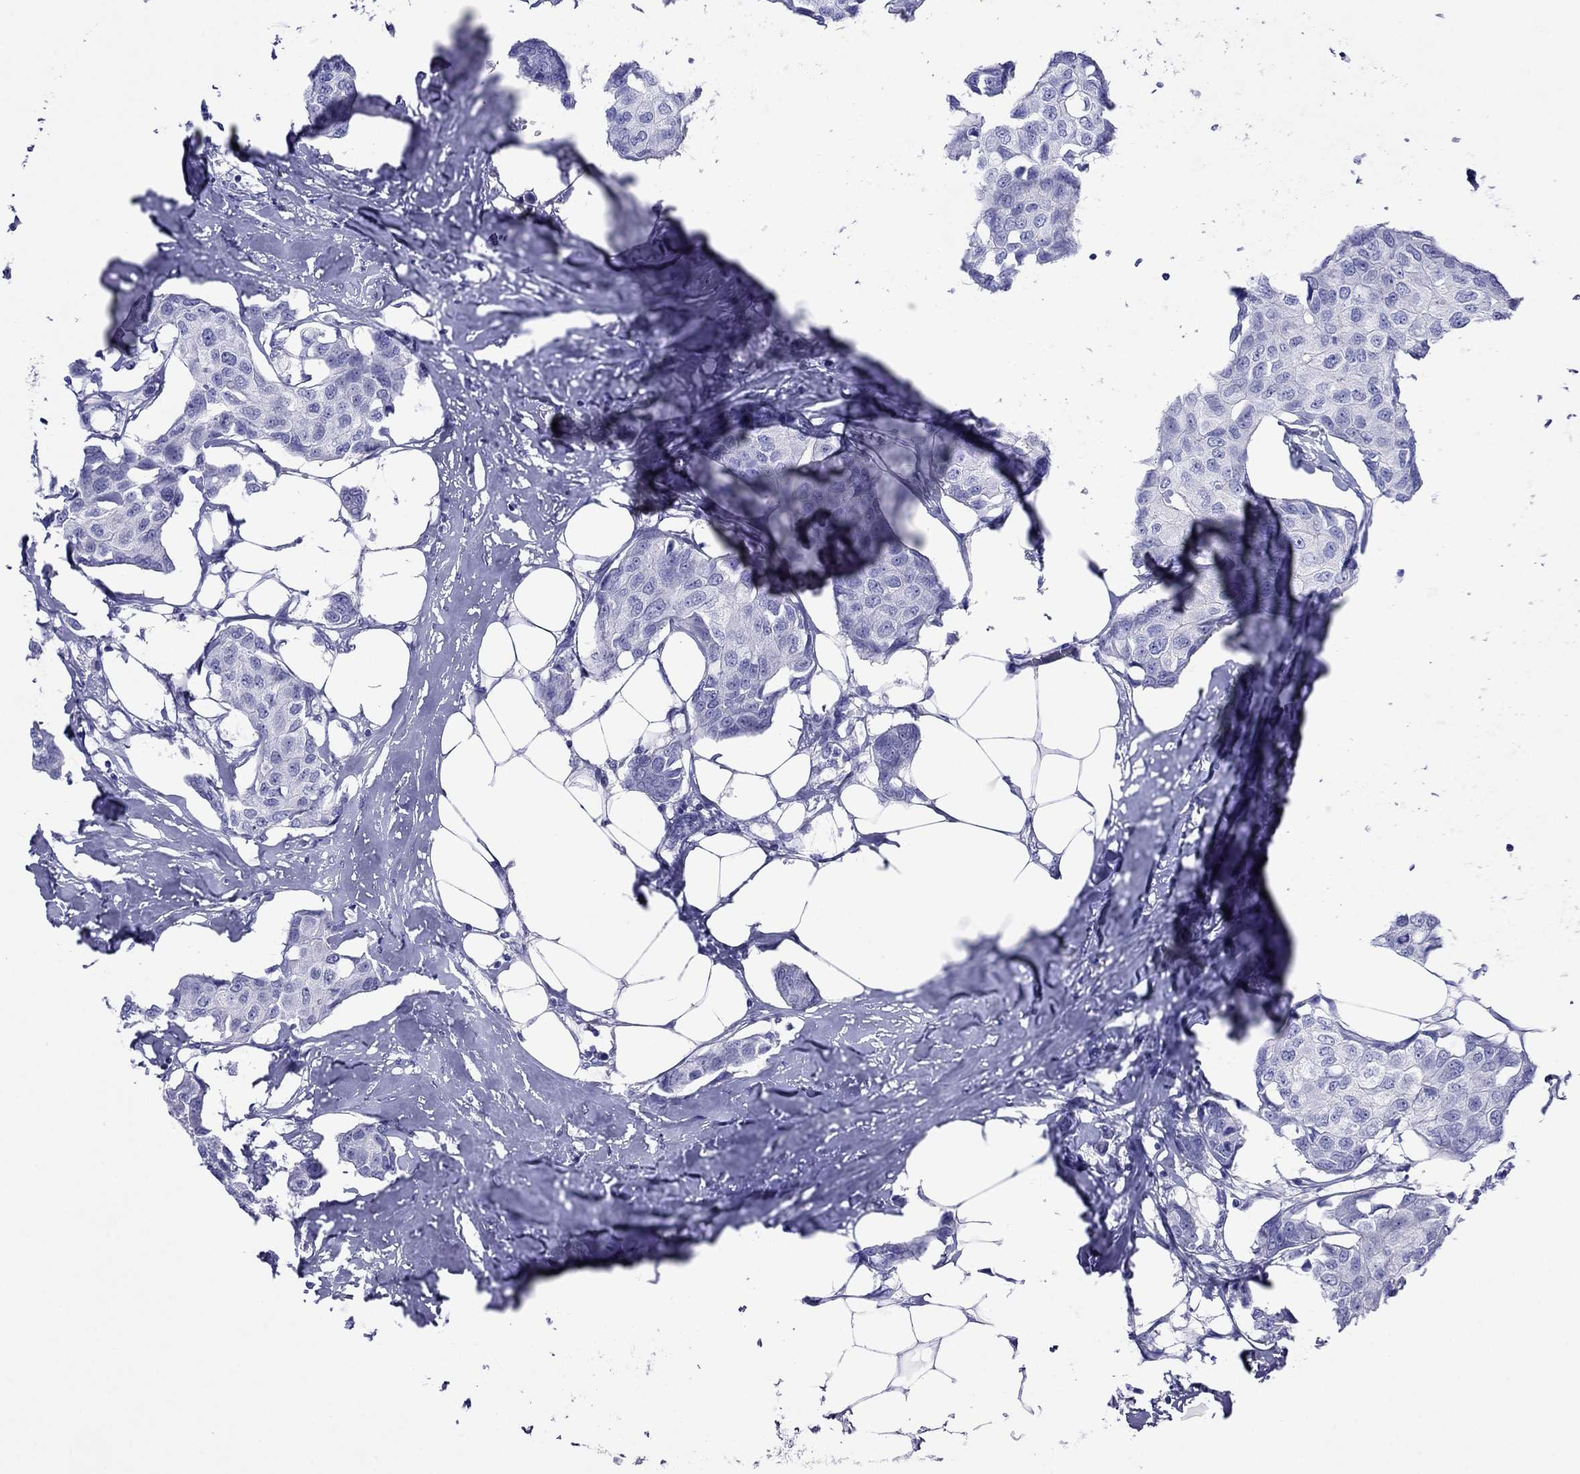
{"staining": {"intensity": "negative", "quantity": "none", "location": "none"}, "tissue": "breast cancer", "cell_type": "Tumor cells", "image_type": "cancer", "snomed": [{"axis": "morphology", "description": "Duct carcinoma"}, {"axis": "topography", "description": "Breast"}], "caption": "Breast infiltrating ductal carcinoma stained for a protein using immunohistochemistry exhibits no positivity tumor cells.", "gene": "PCDHA6", "patient": {"sex": "female", "age": 80}}